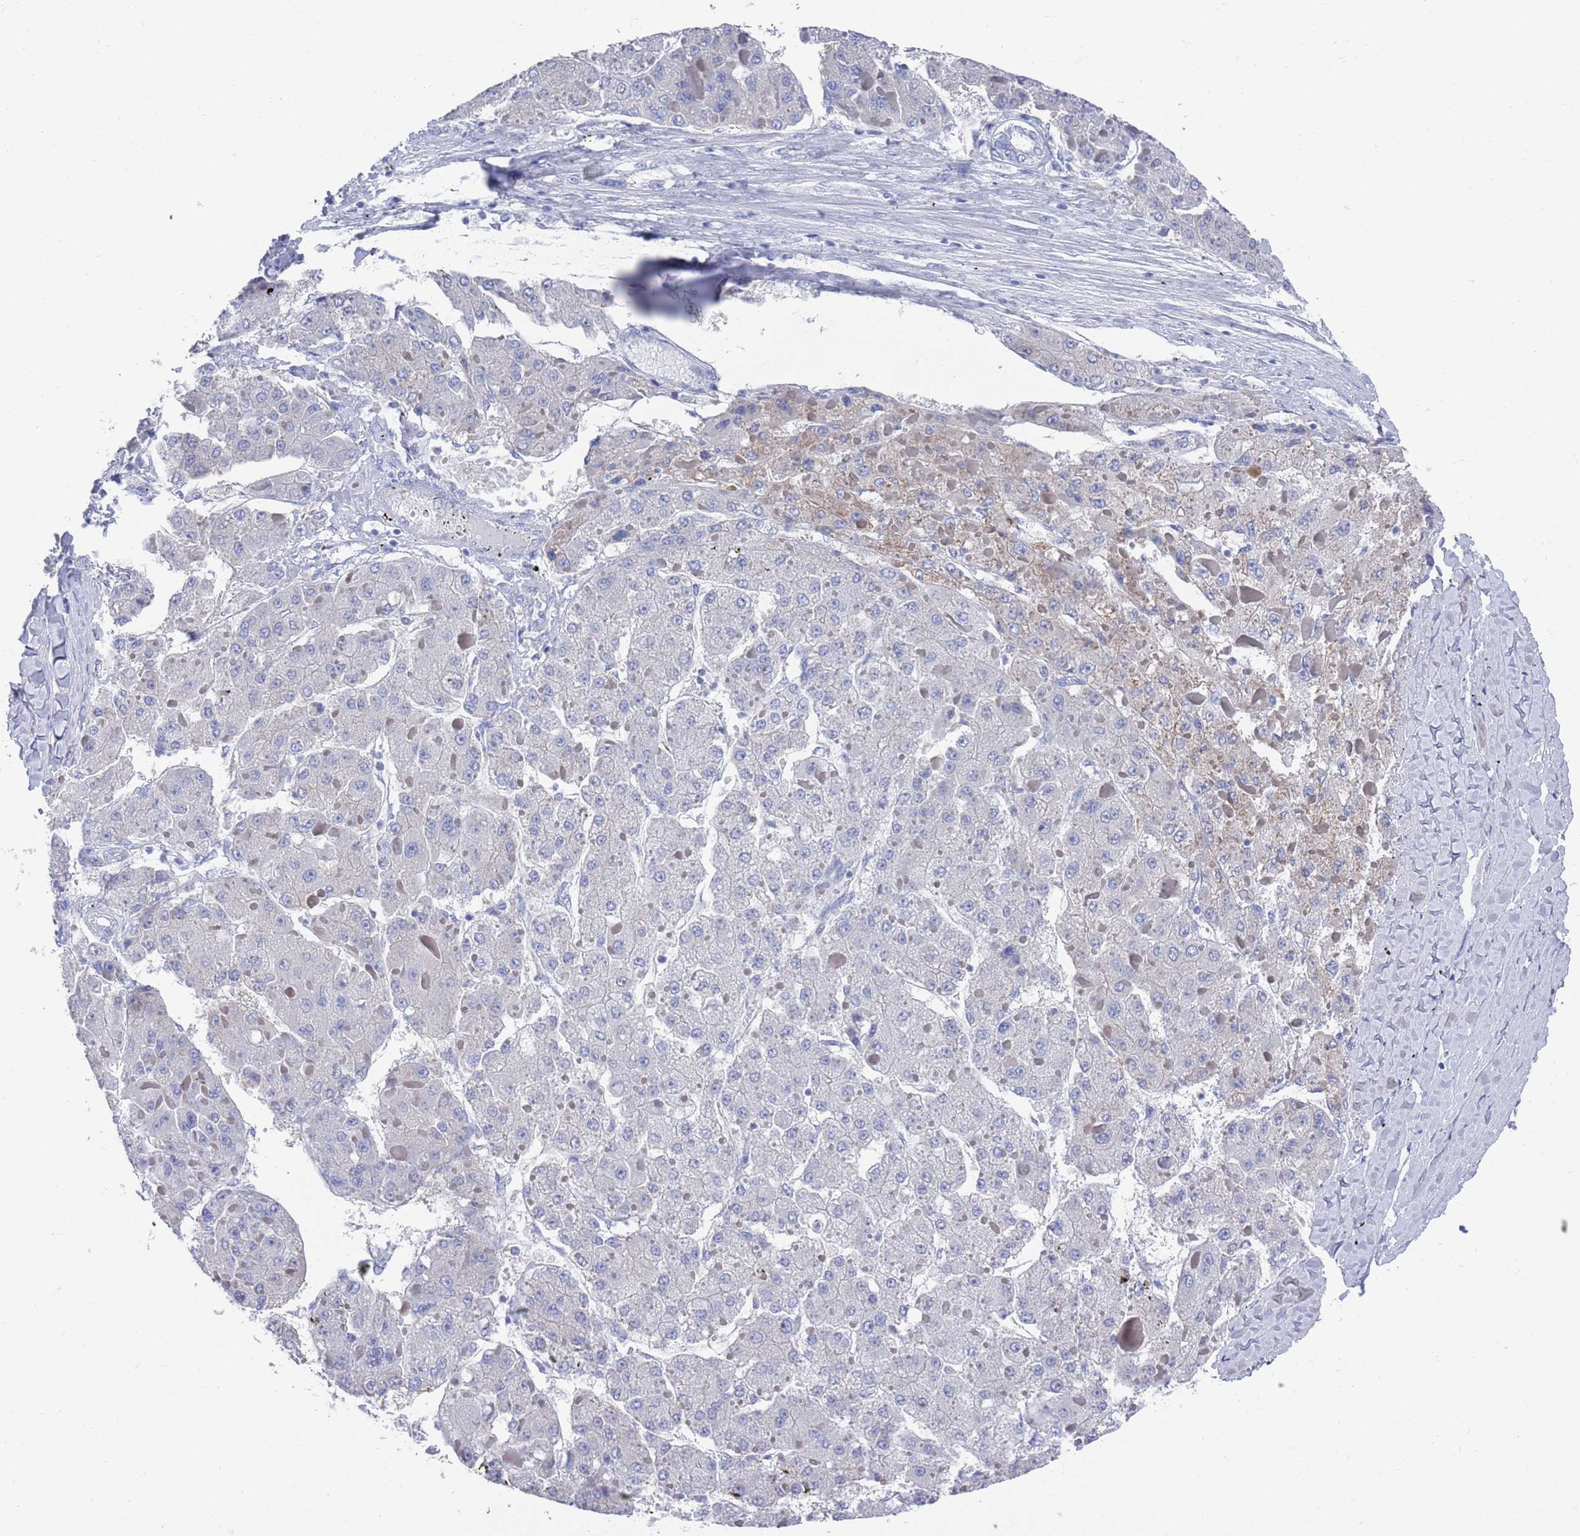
{"staining": {"intensity": "negative", "quantity": "none", "location": "none"}, "tissue": "liver cancer", "cell_type": "Tumor cells", "image_type": "cancer", "snomed": [{"axis": "morphology", "description": "Carcinoma, Hepatocellular, NOS"}, {"axis": "topography", "description": "Liver"}], "caption": "IHC of hepatocellular carcinoma (liver) reveals no positivity in tumor cells. (Stains: DAB (3,3'-diaminobenzidine) IHC with hematoxylin counter stain, Microscopy: brightfield microscopy at high magnification).", "gene": "MTMR2", "patient": {"sex": "female", "age": 73}}